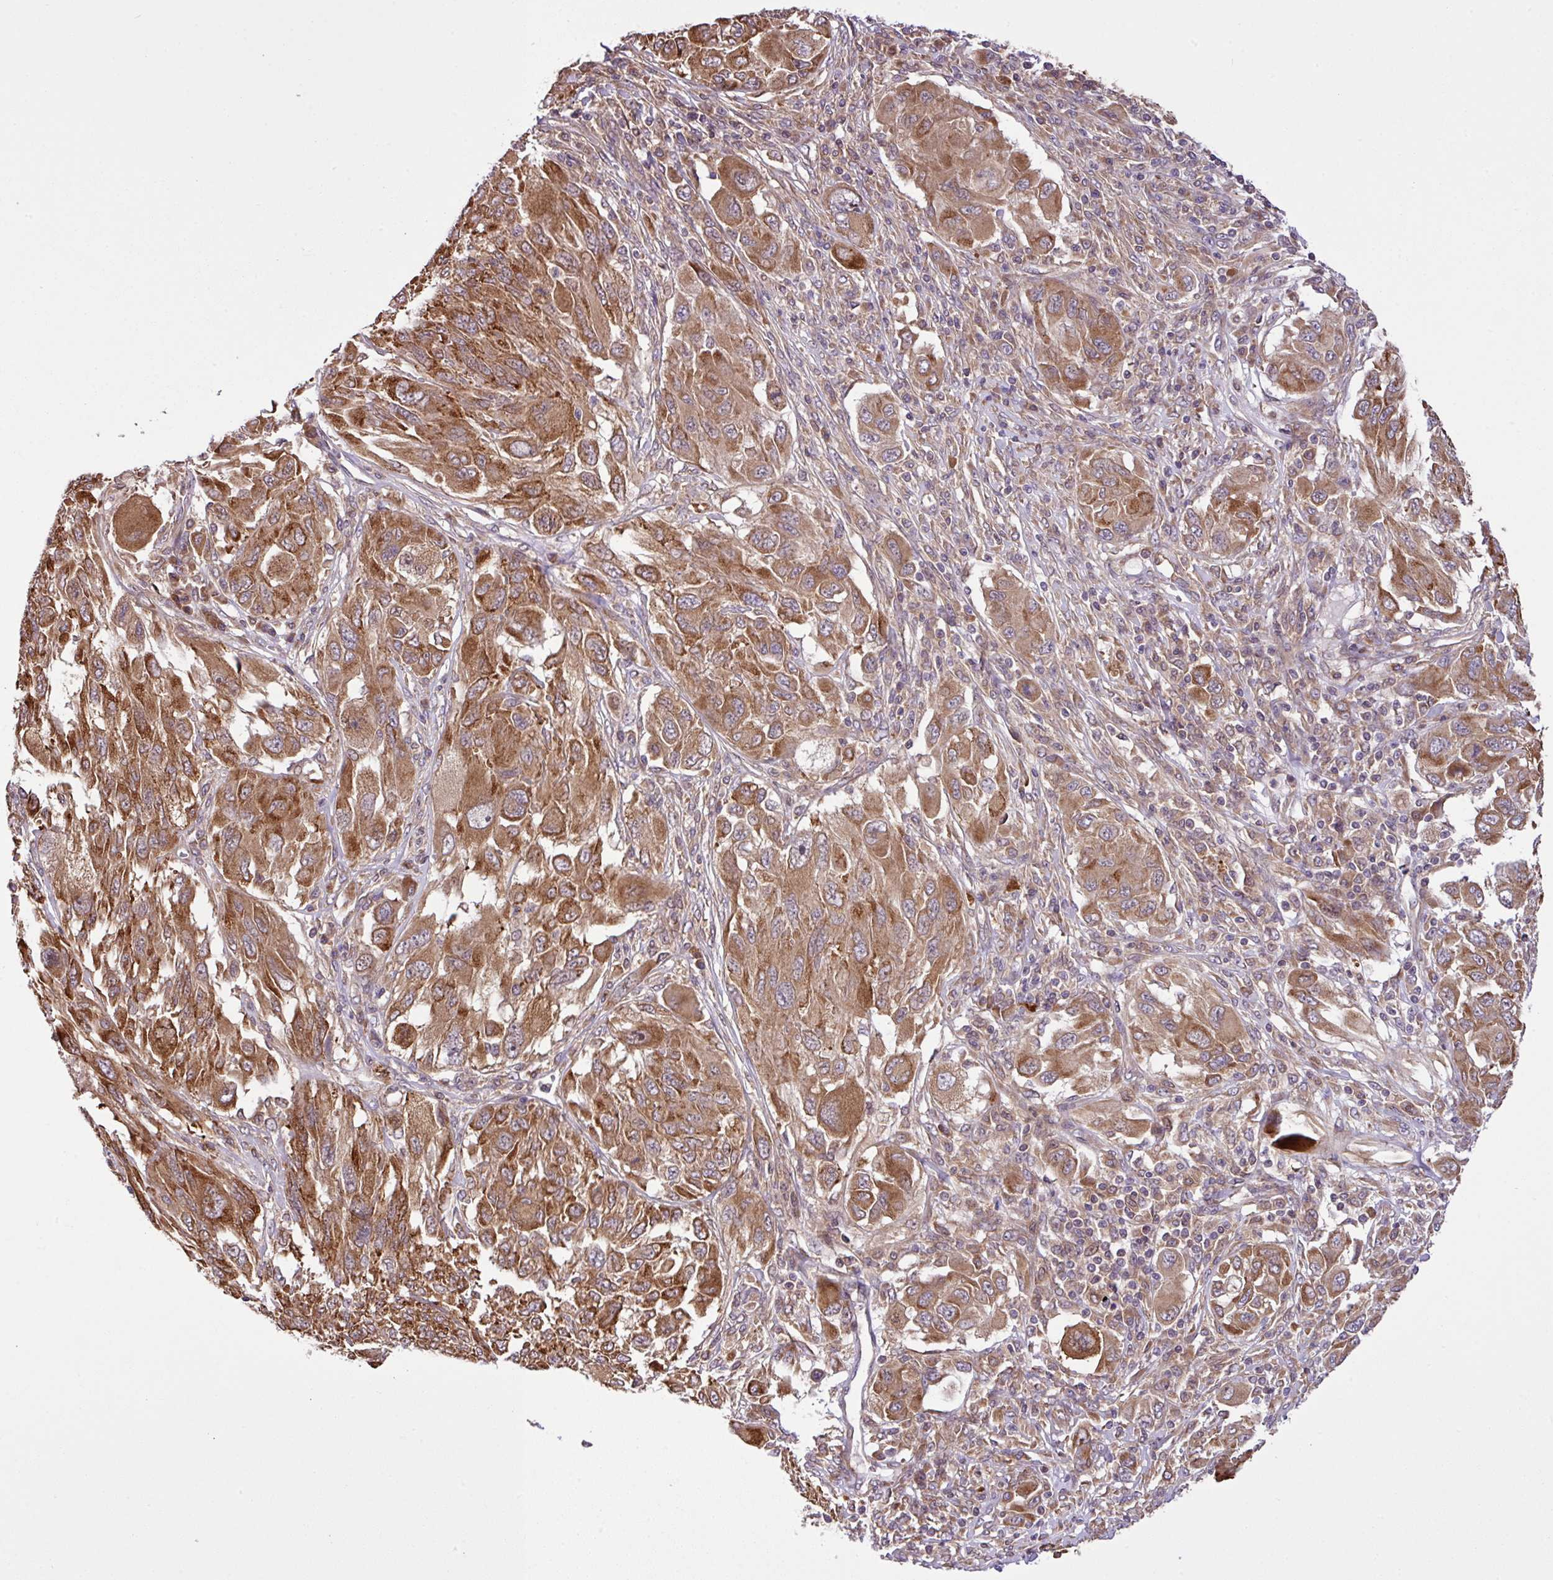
{"staining": {"intensity": "moderate", "quantity": ">75%", "location": "cytoplasmic/membranous"}, "tissue": "melanoma", "cell_type": "Tumor cells", "image_type": "cancer", "snomed": [{"axis": "morphology", "description": "Malignant melanoma, NOS"}, {"axis": "topography", "description": "Skin"}], "caption": "Melanoma stained with a protein marker demonstrates moderate staining in tumor cells.", "gene": "DLGAP4", "patient": {"sex": "female", "age": 91}}